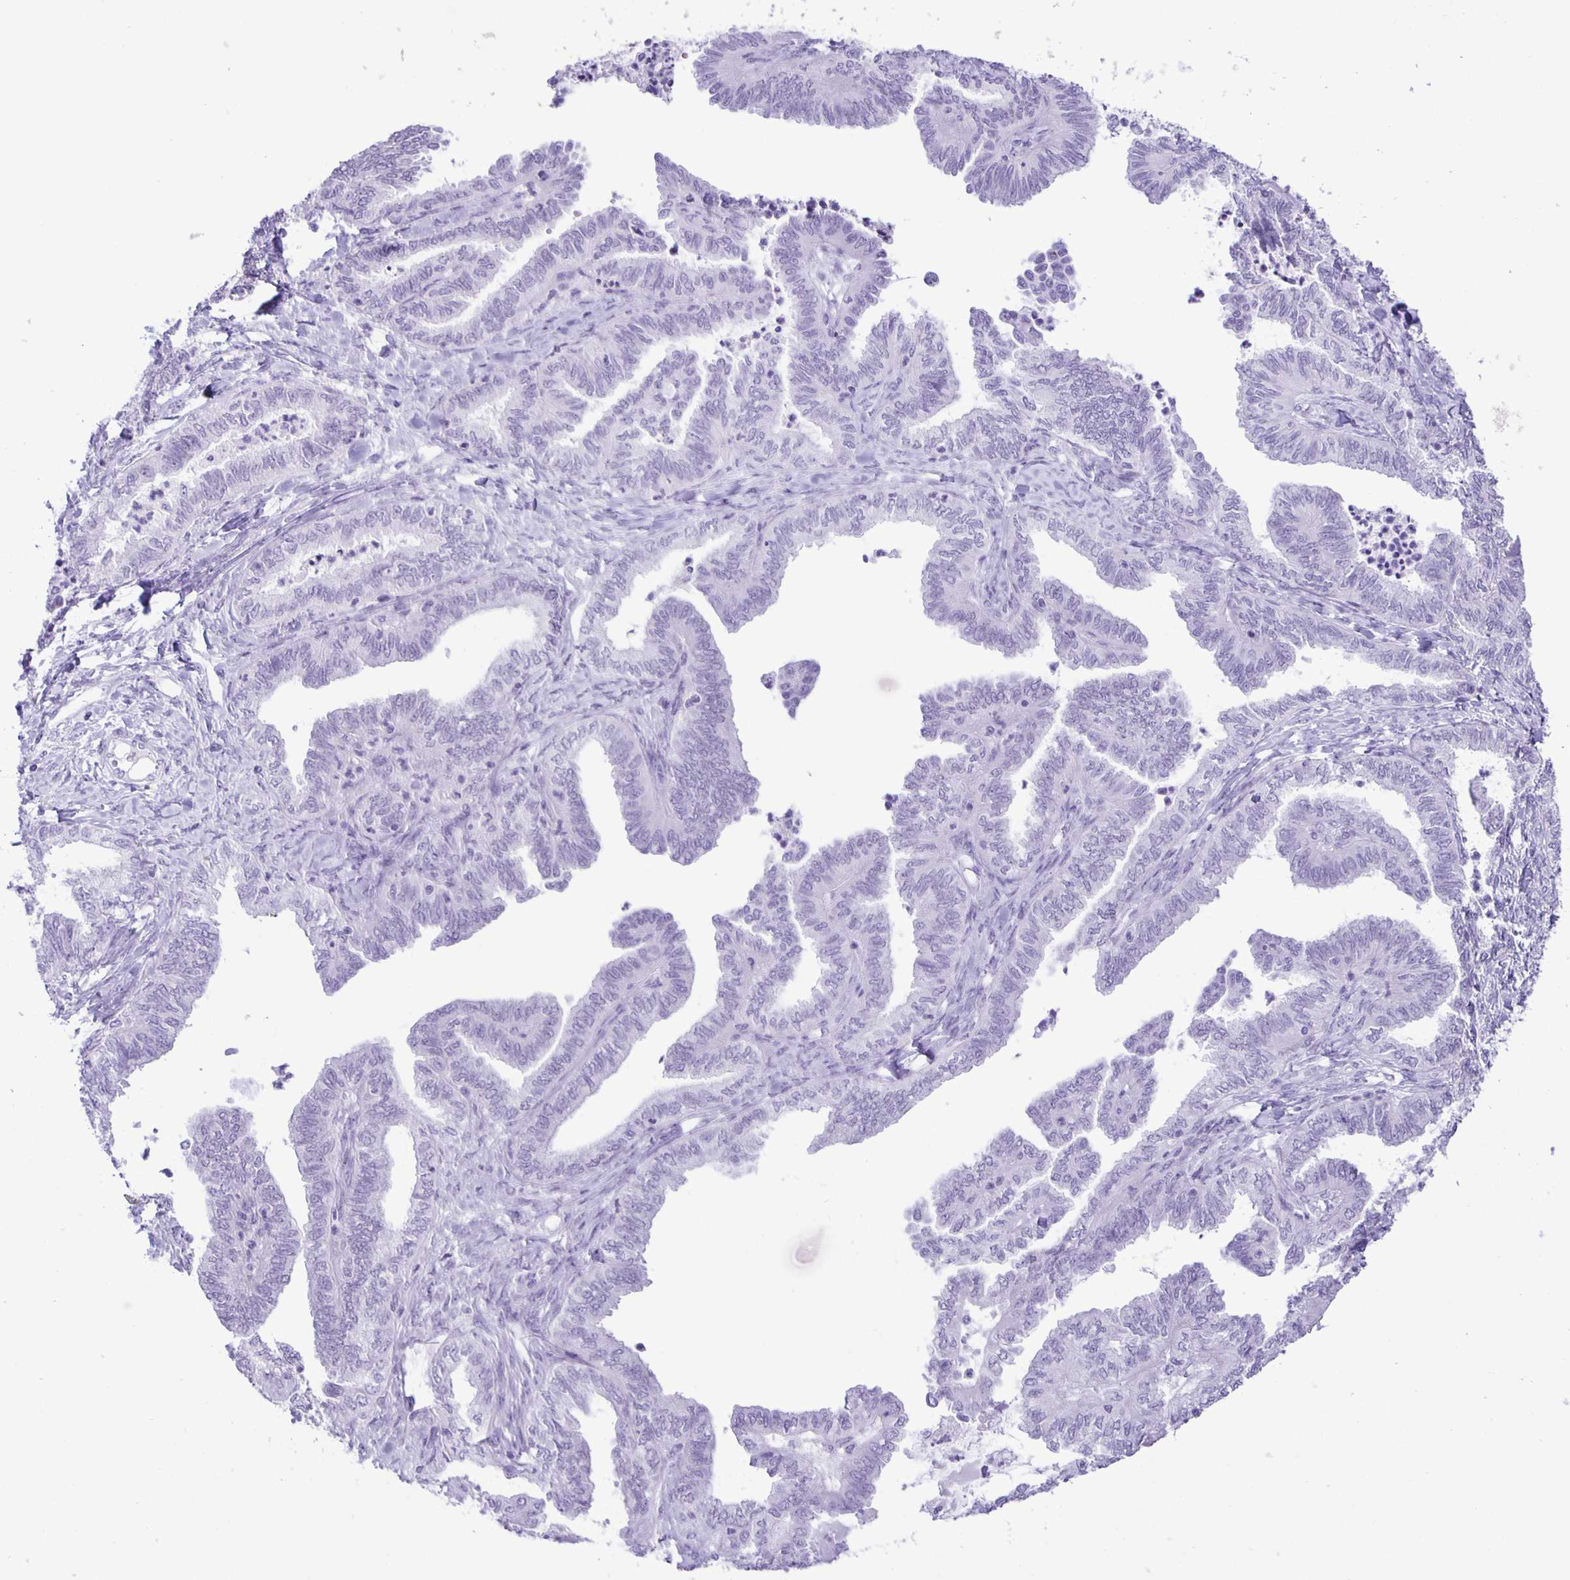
{"staining": {"intensity": "negative", "quantity": "none", "location": "none"}, "tissue": "ovarian cancer", "cell_type": "Tumor cells", "image_type": "cancer", "snomed": [{"axis": "morphology", "description": "Carcinoma, endometroid"}, {"axis": "topography", "description": "Ovary"}], "caption": "A high-resolution micrograph shows immunohistochemistry (IHC) staining of endometroid carcinoma (ovarian), which shows no significant staining in tumor cells.", "gene": "EZHIP", "patient": {"sex": "female", "age": 70}}